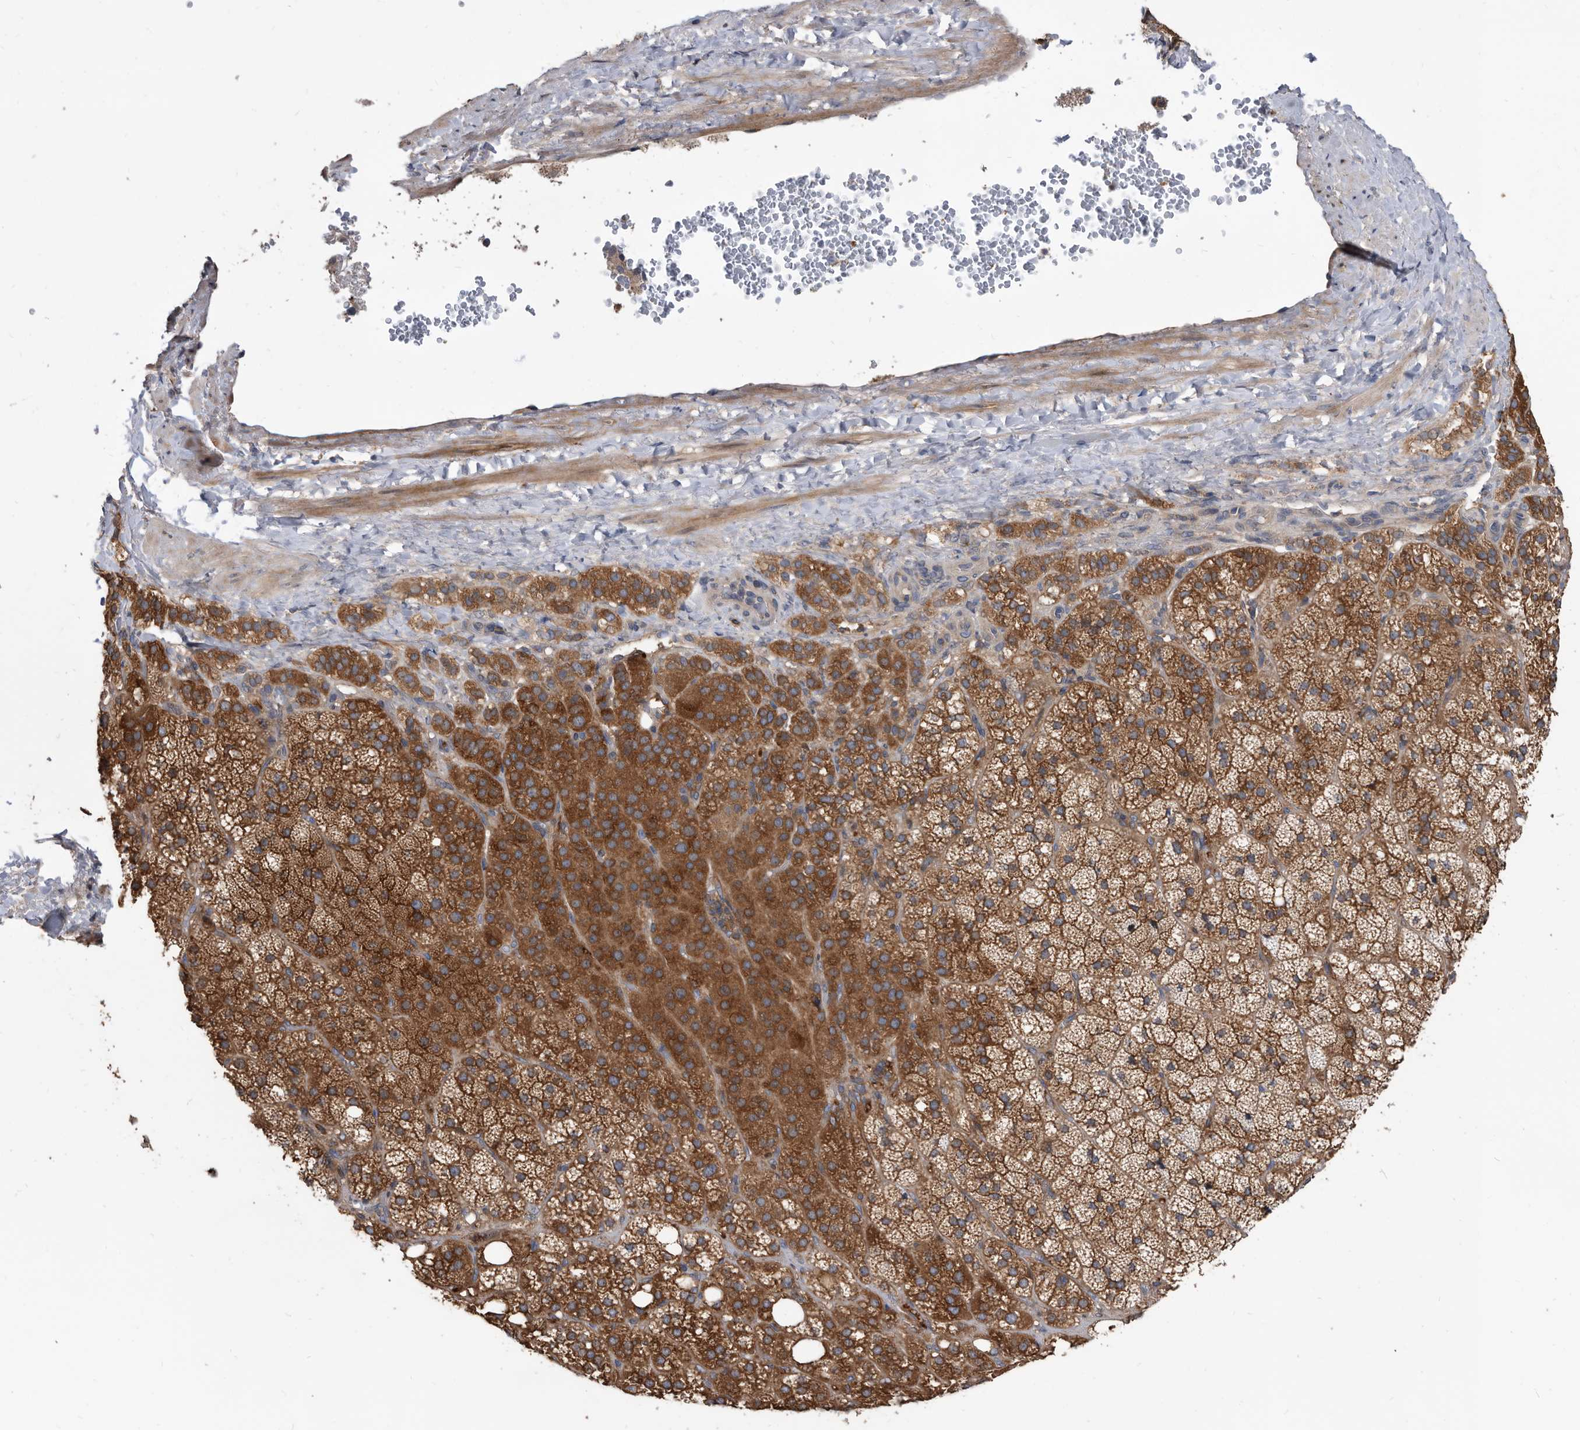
{"staining": {"intensity": "strong", "quantity": ">75%", "location": "cytoplasmic/membranous"}, "tissue": "adrenal gland", "cell_type": "Glandular cells", "image_type": "normal", "snomed": [{"axis": "morphology", "description": "Normal tissue, NOS"}, {"axis": "topography", "description": "Adrenal gland"}], "caption": "Glandular cells reveal strong cytoplasmic/membranous expression in about >75% of cells in unremarkable adrenal gland.", "gene": "APEH", "patient": {"sex": "female", "age": 59}}